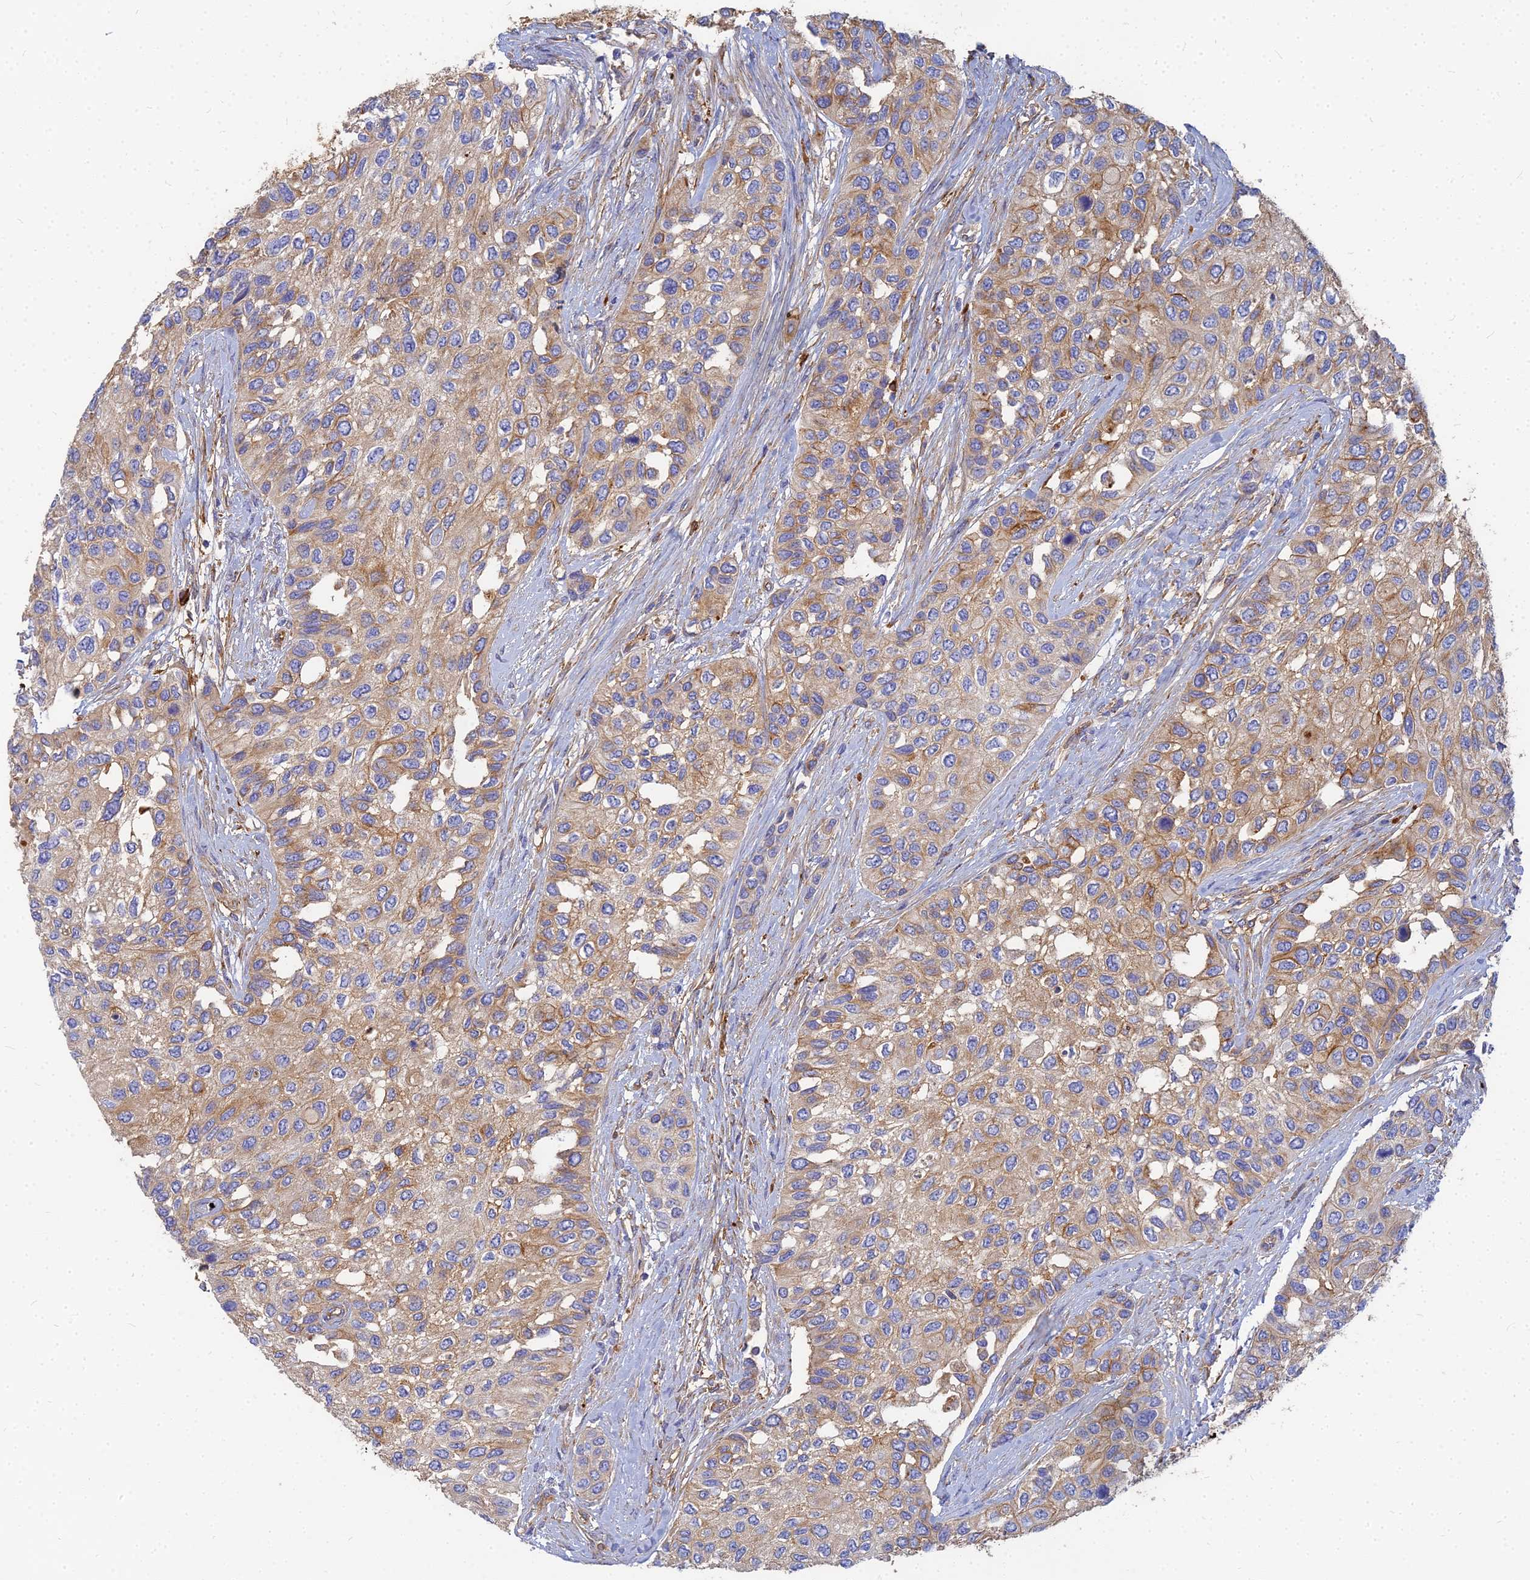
{"staining": {"intensity": "moderate", "quantity": ">75%", "location": "cytoplasmic/membranous"}, "tissue": "urothelial cancer", "cell_type": "Tumor cells", "image_type": "cancer", "snomed": [{"axis": "morphology", "description": "Normal tissue, NOS"}, {"axis": "morphology", "description": "Urothelial carcinoma, High grade"}, {"axis": "topography", "description": "Vascular tissue"}, {"axis": "topography", "description": "Urinary bladder"}], "caption": "Protein analysis of urothelial carcinoma (high-grade) tissue exhibits moderate cytoplasmic/membranous positivity in about >75% of tumor cells. Using DAB (brown) and hematoxylin (blue) stains, captured at high magnification using brightfield microscopy.", "gene": "VAT1", "patient": {"sex": "female", "age": 56}}